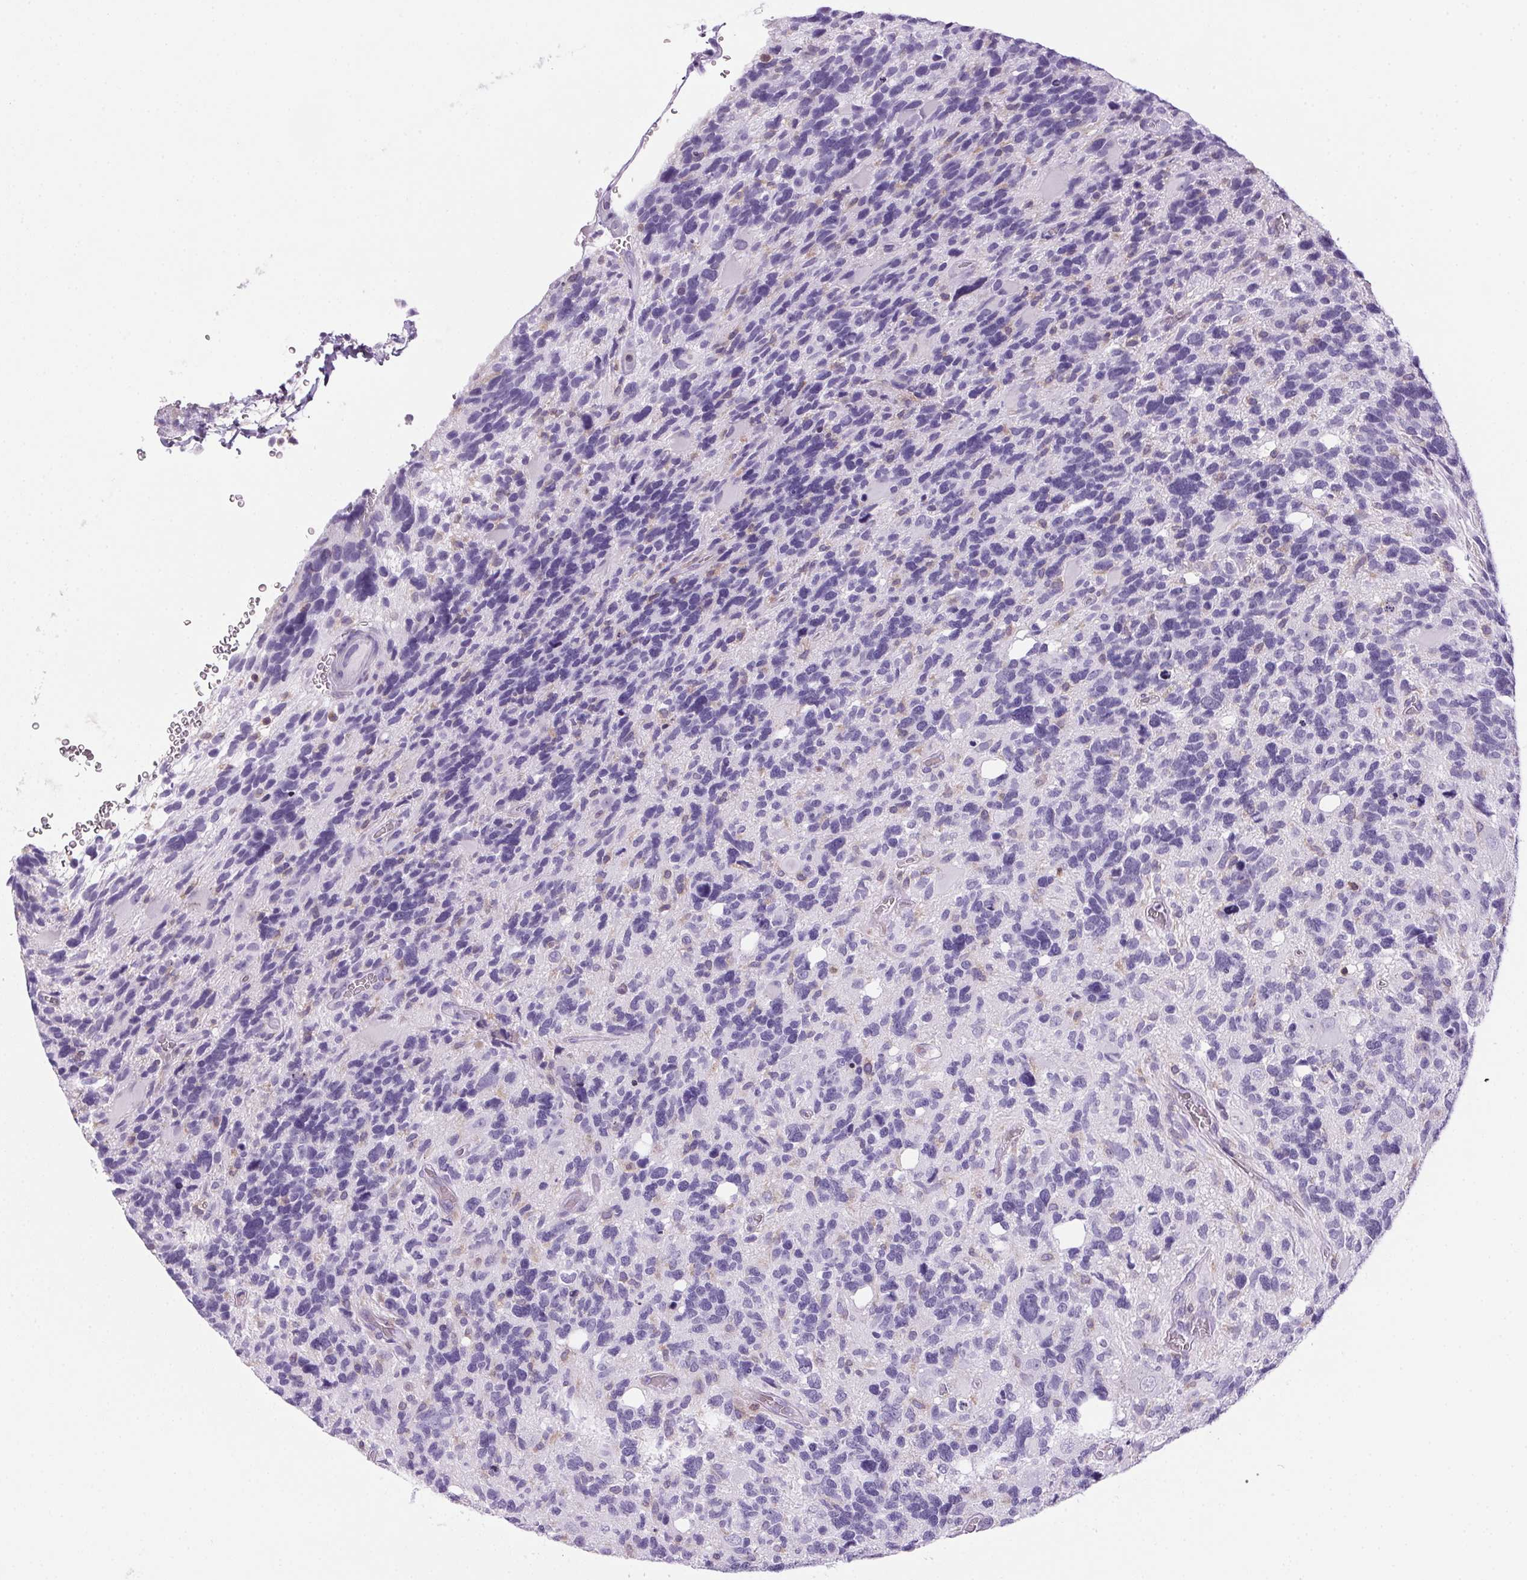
{"staining": {"intensity": "negative", "quantity": "none", "location": "none"}, "tissue": "glioma", "cell_type": "Tumor cells", "image_type": "cancer", "snomed": [{"axis": "morphology", "description": "Glioma, malignant, High grade"}, {"axis": "topography", "description": "Brain"}], "caption": "Immunohistochemical staining of malignant glioma (high-grade) shows no significant expression in tumor cells. (Immunohistochemistry, brightfield microscopy, high magnification).", "gene": "S100A2", "patient": {"sex": "male", "age": 49}}